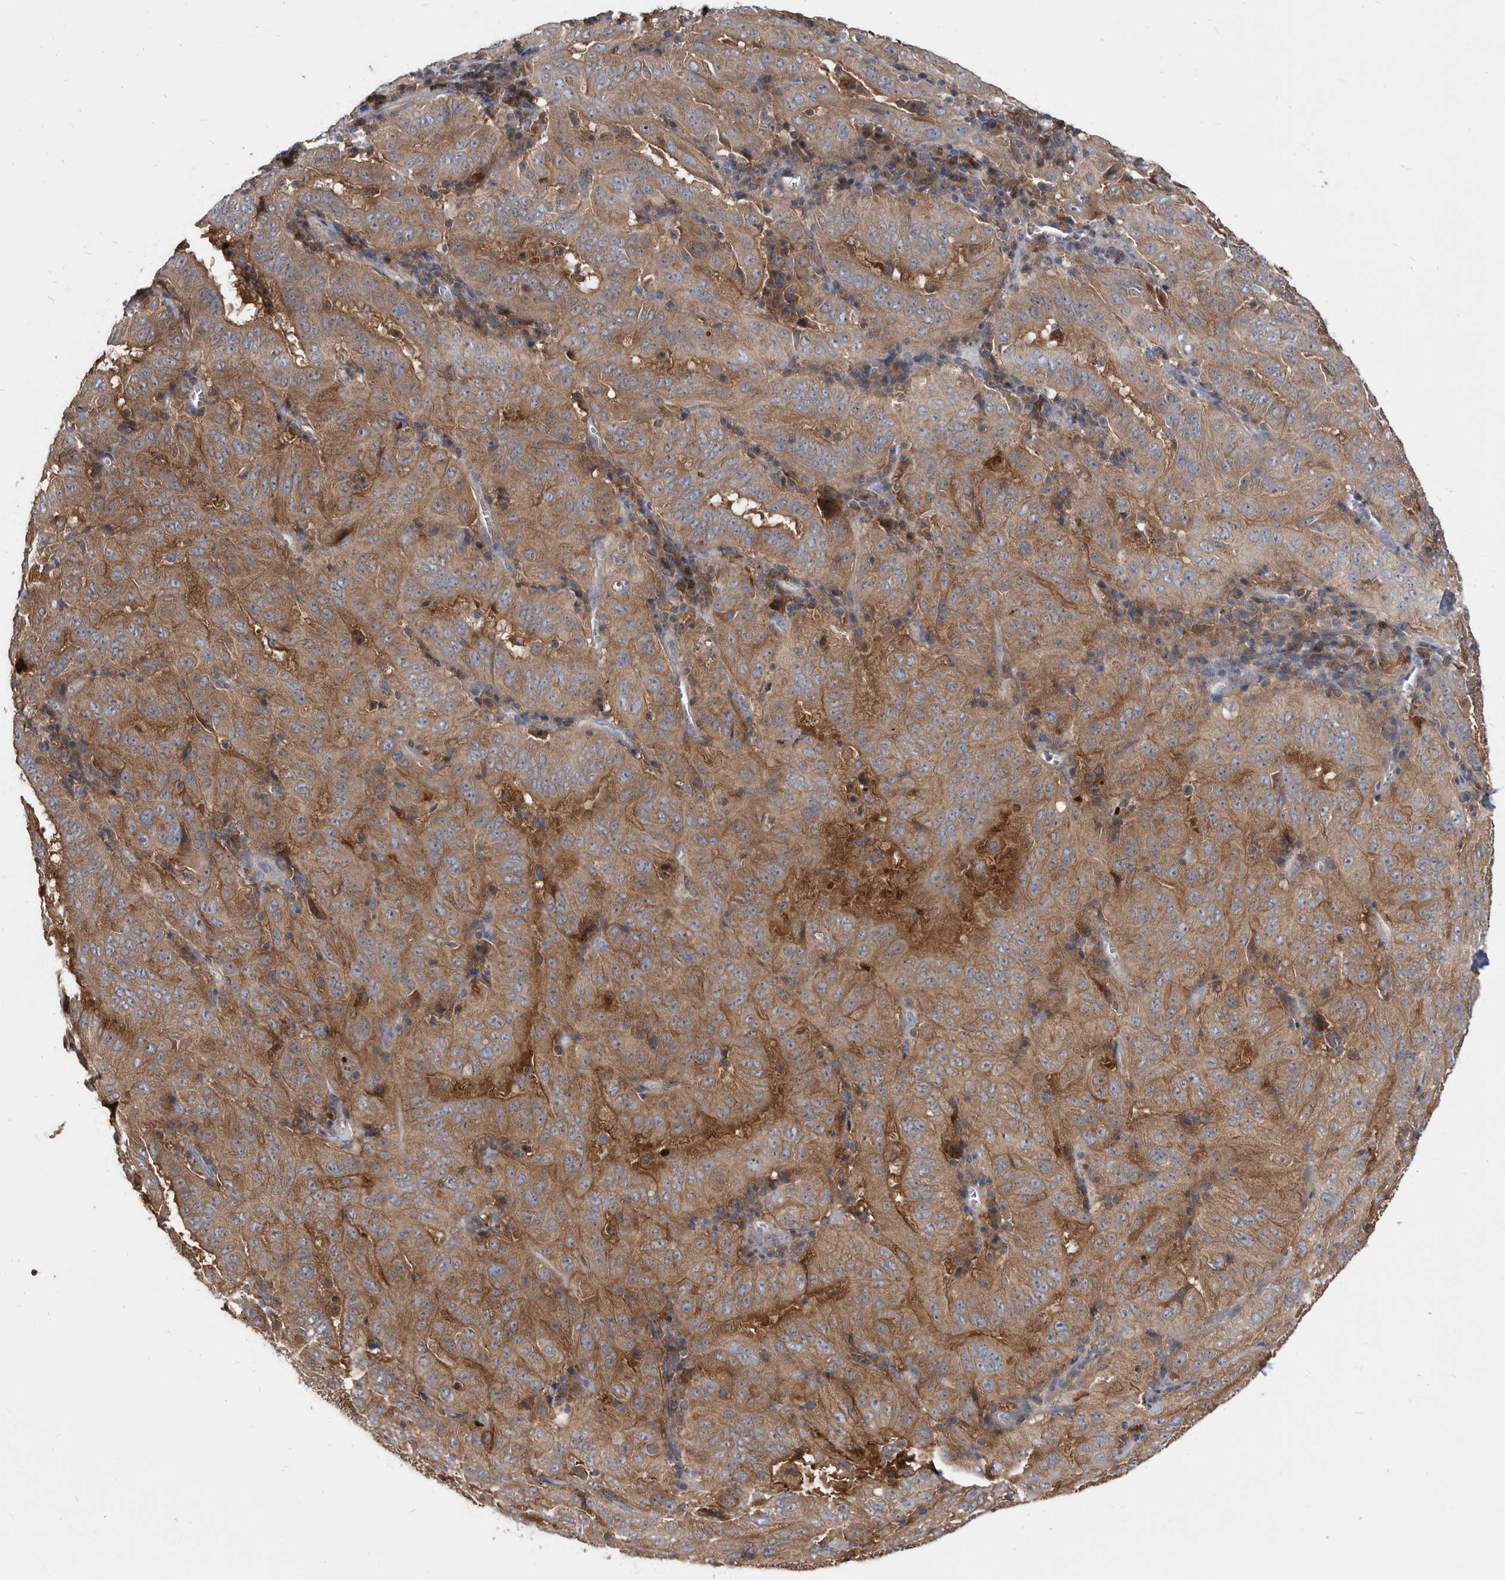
{"staining": {"intensity": "moderate", "quantity": ">75%", "location": "cytoplasmic/membranous"}, "tissue": "pancreatic cancer", "cell_type": "Tumor cells", "image_type": "cancer", "snomed": [{"axis": "morphology", "description": "Adenocarcinoma, NOS"}, {"axis": "topography", "description": "Pancreas"}], "caption": "A high-resolution histopathology image shows immunohistochemistry (IHC) staining of pancreatic cancer, which demonstrates moderate cytoplasmic/membranous staining in approximately >75% of tumor cells.", "gene": "APEH", "patient": {"sex": "male", "age": 63}}